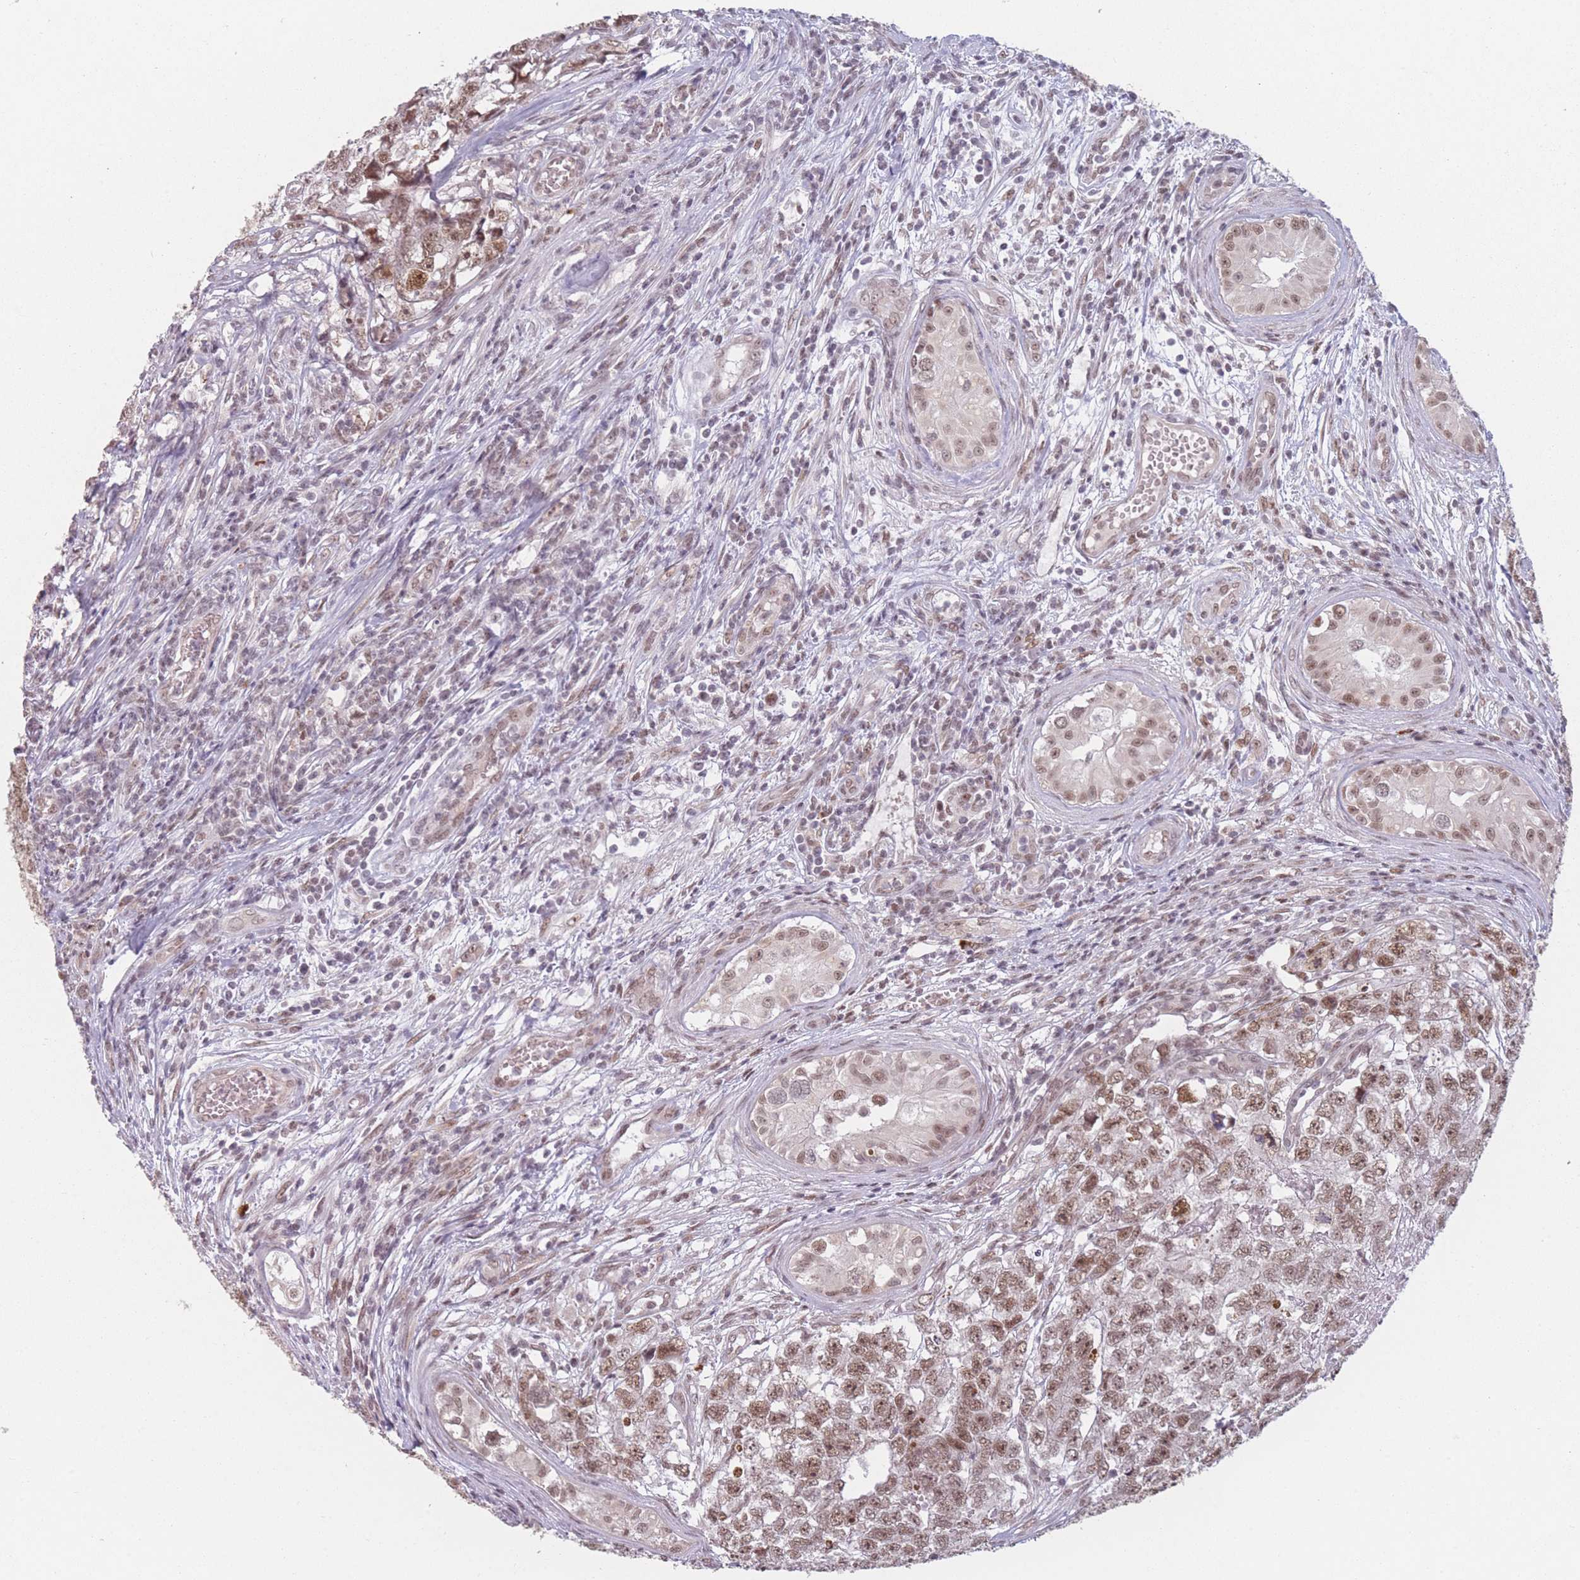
{"staining": {"intensity": "moderate", "quantity": ">75%", "location": "nuclear"}, "tissue": "testis cancer", "cell_type": "Tumor cells", "image_type": "cancer", "snomed": [{"axis": "morphology", "description": "Carcinoma, Embryonal, NOS"}, {"axis": "topography", "description": "Testis"}], "caption": "A medium amount of moderate nuclear expression is identified in about >75% of tumor cells in testis cancer tissue.", "gene": "SUPT6H", "patient": {"sex": "male", "age": 22}}